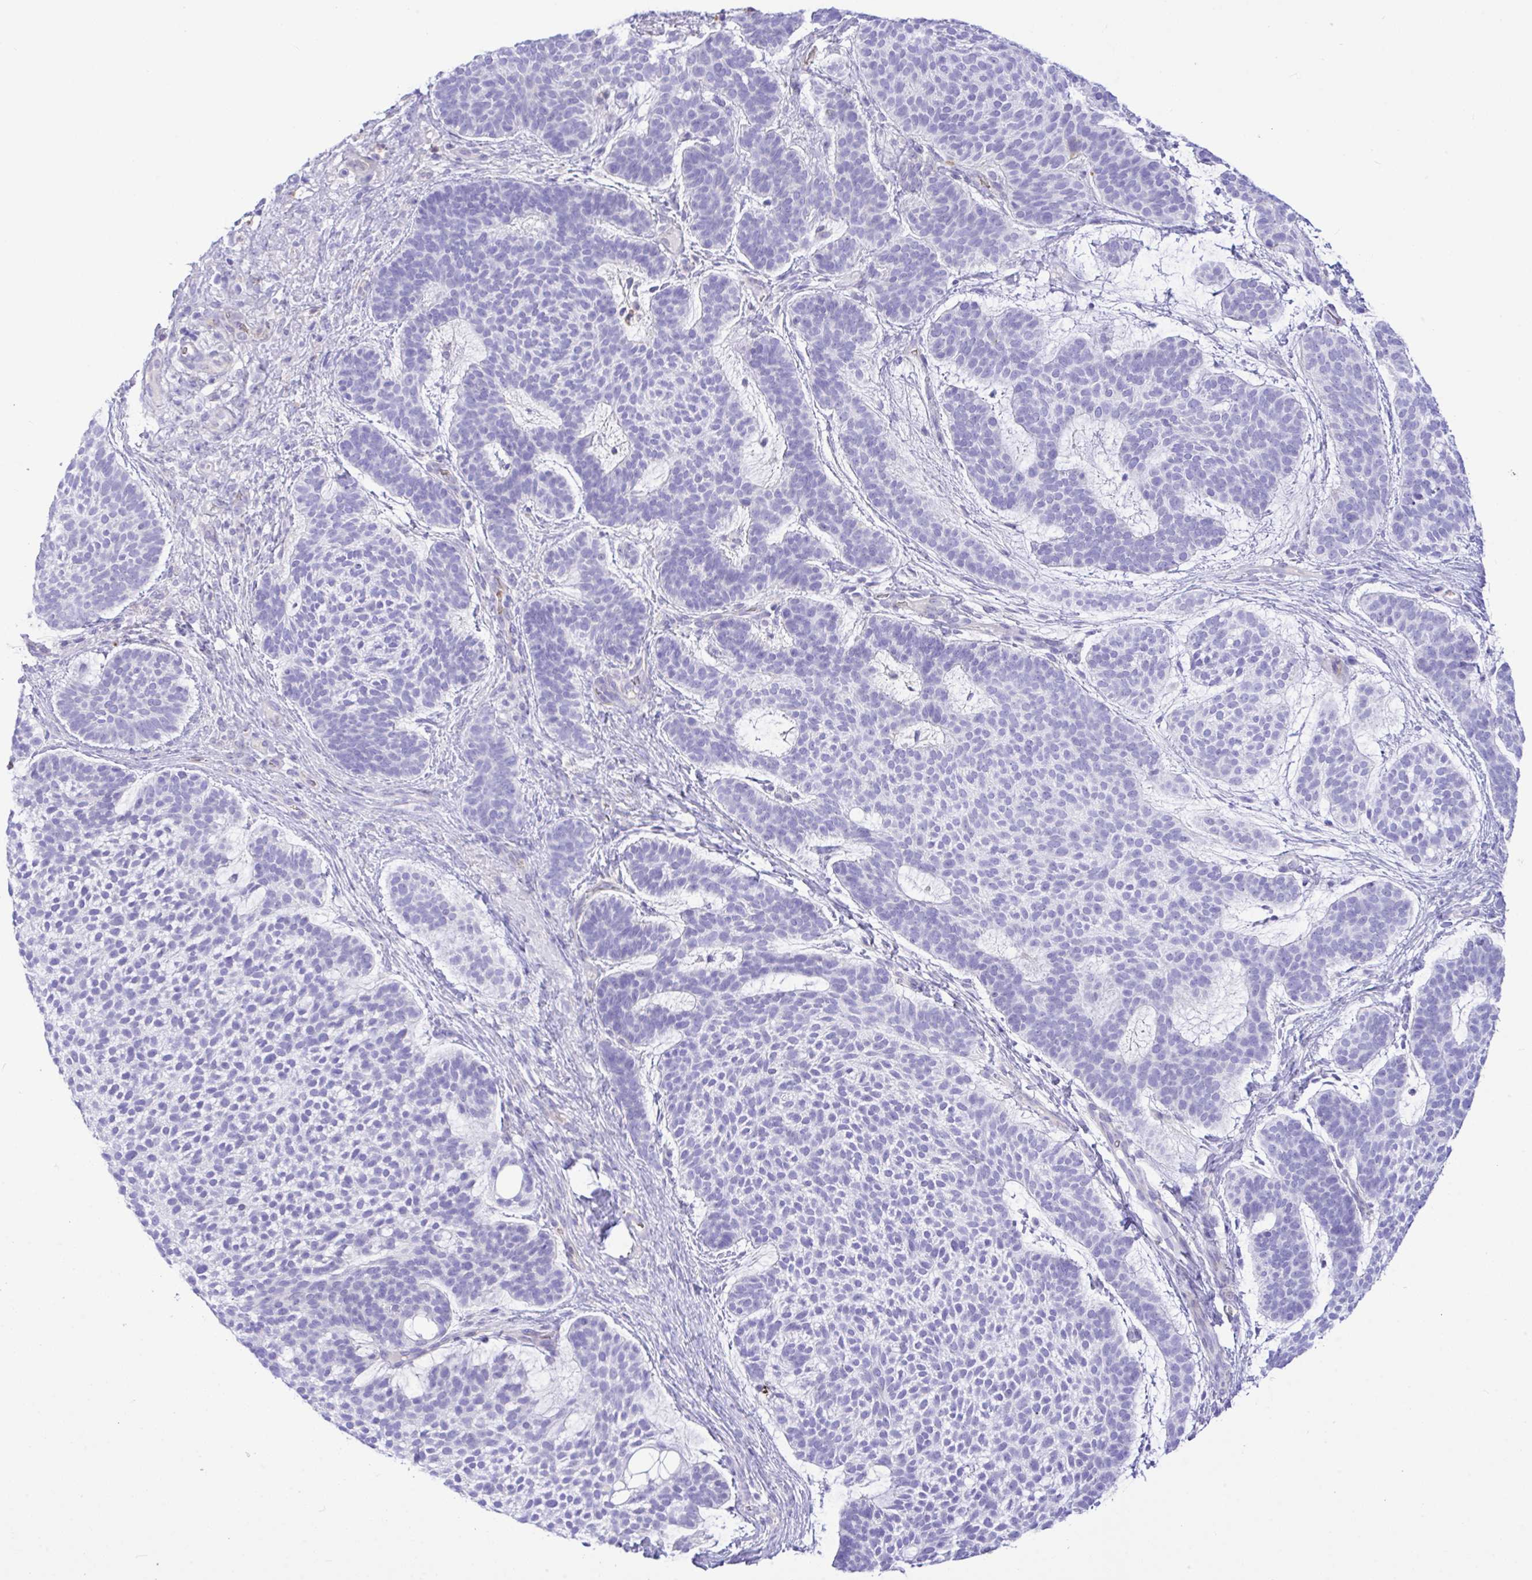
{"staining": {"intensity": "negative", "quantity": "none", "location": "none"}, "tissue": "skin cancer", "cell_type": "Tumor cells", "image_type": "cancer", "snomed": [{"axis": "morphology", "description": "Basal cell carcinoma"}, {"axis": "topography", "description": "Skin"}, {"axis": "topography", "description": "Skin of face"}], "caption": "Image shows no protein expression in tumor cells of skin cancer (basal cell carcinoma) tissue. (IHC, brightfield microscopy, high magnification).", "gene": "ZNF221", "patient": {"sex": "male", "age": 73}}